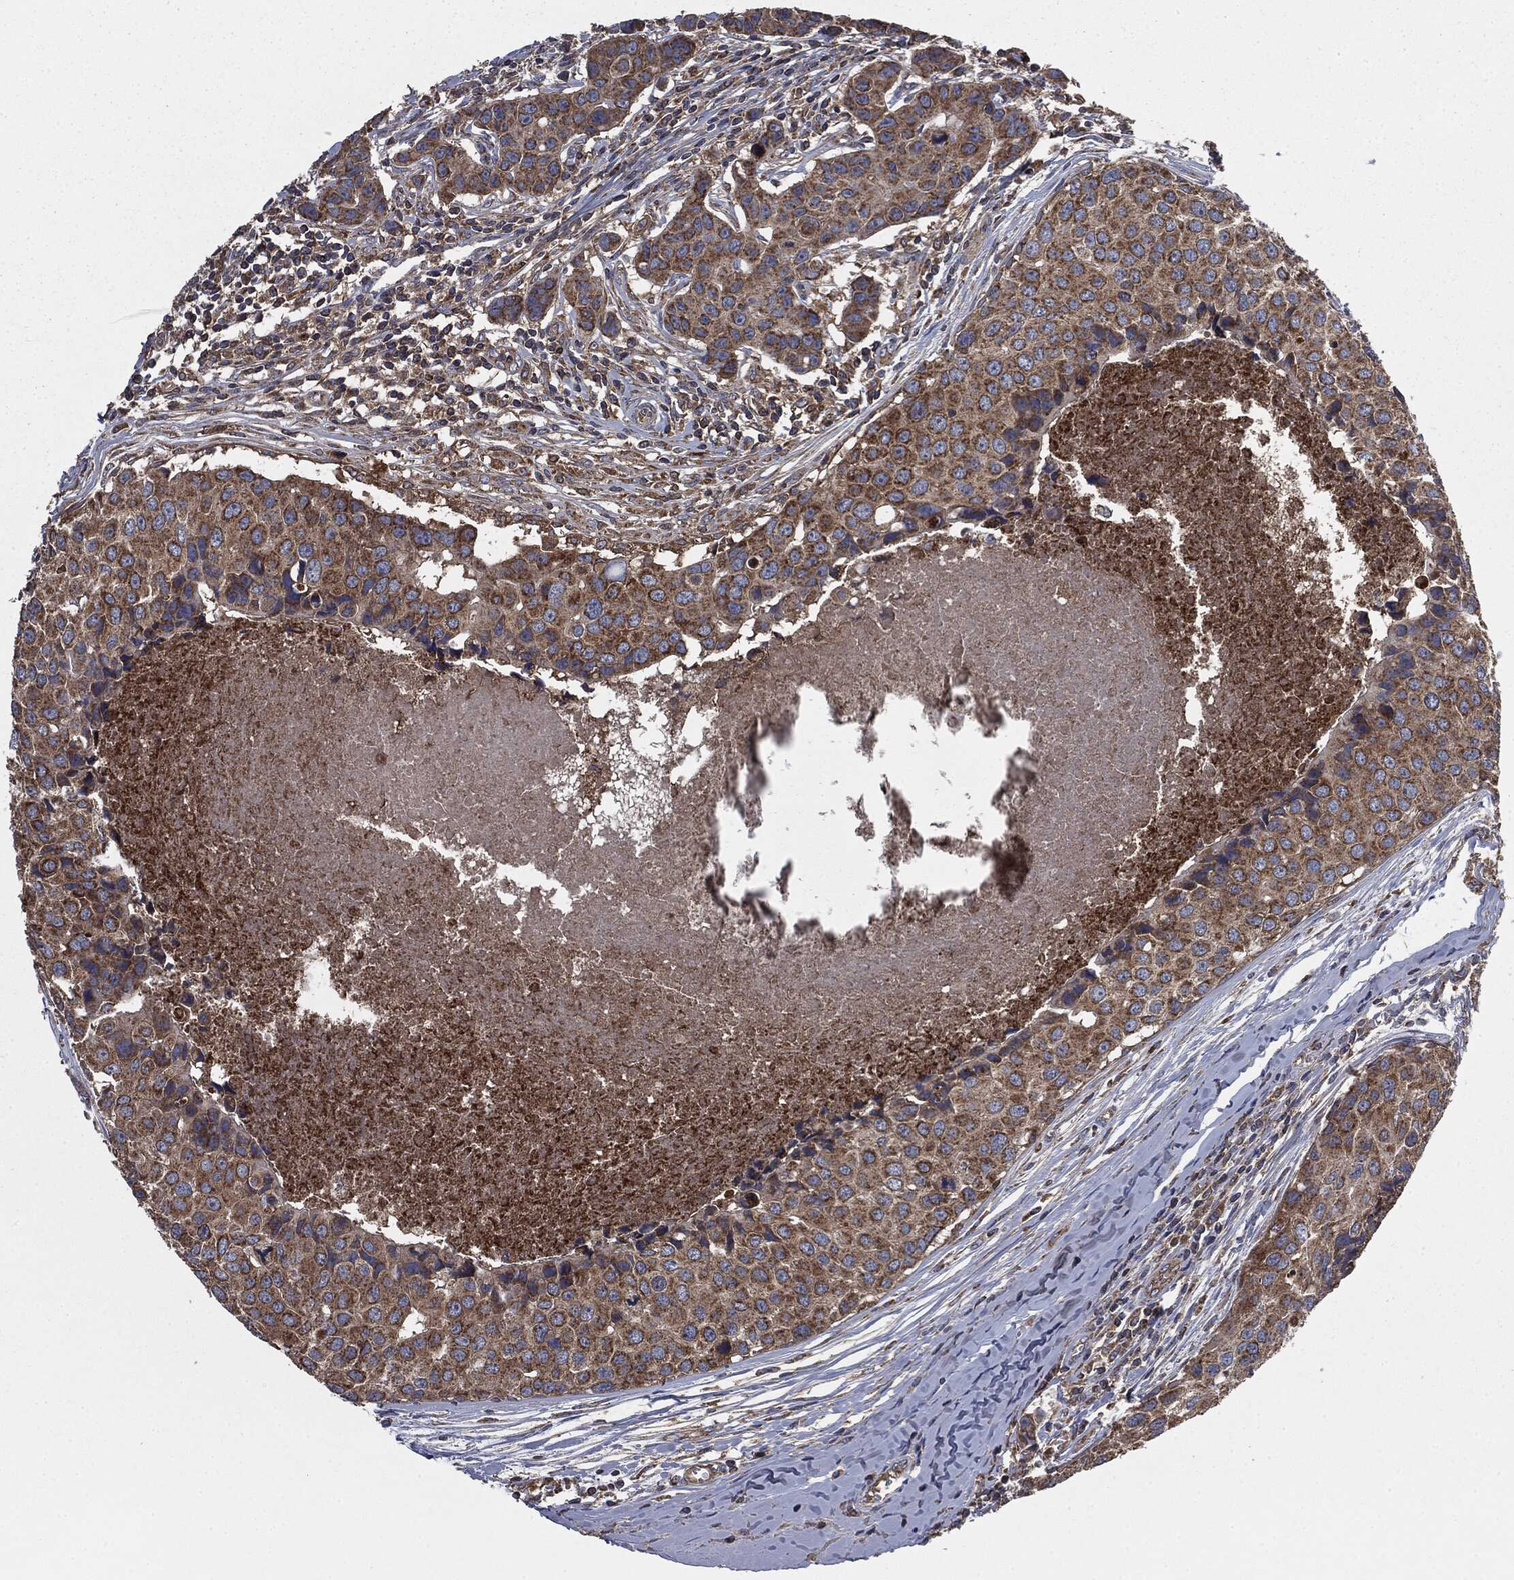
{"staining": {"intensity": "strong", "quantity": ">75%", "location": "cytoplasmic/membranous"}, "tissue": "breast cancer", "cell_type": "Tumor cells", "image_type": "cancer", "snomed": [{"axis": "morphology", "description": "Duct carcinoma"}, {"axis": "topography", "description": "Breast"}], "caption": "Immunohistochemical staining of human intraductal carcinoma (breast) demonstrates high levels of strong cytoplasmic/membranous protein positivity in about >75% of tumor cells.", "gene": "MAPK6", "patient": {"sex": "female", "age": 24}}